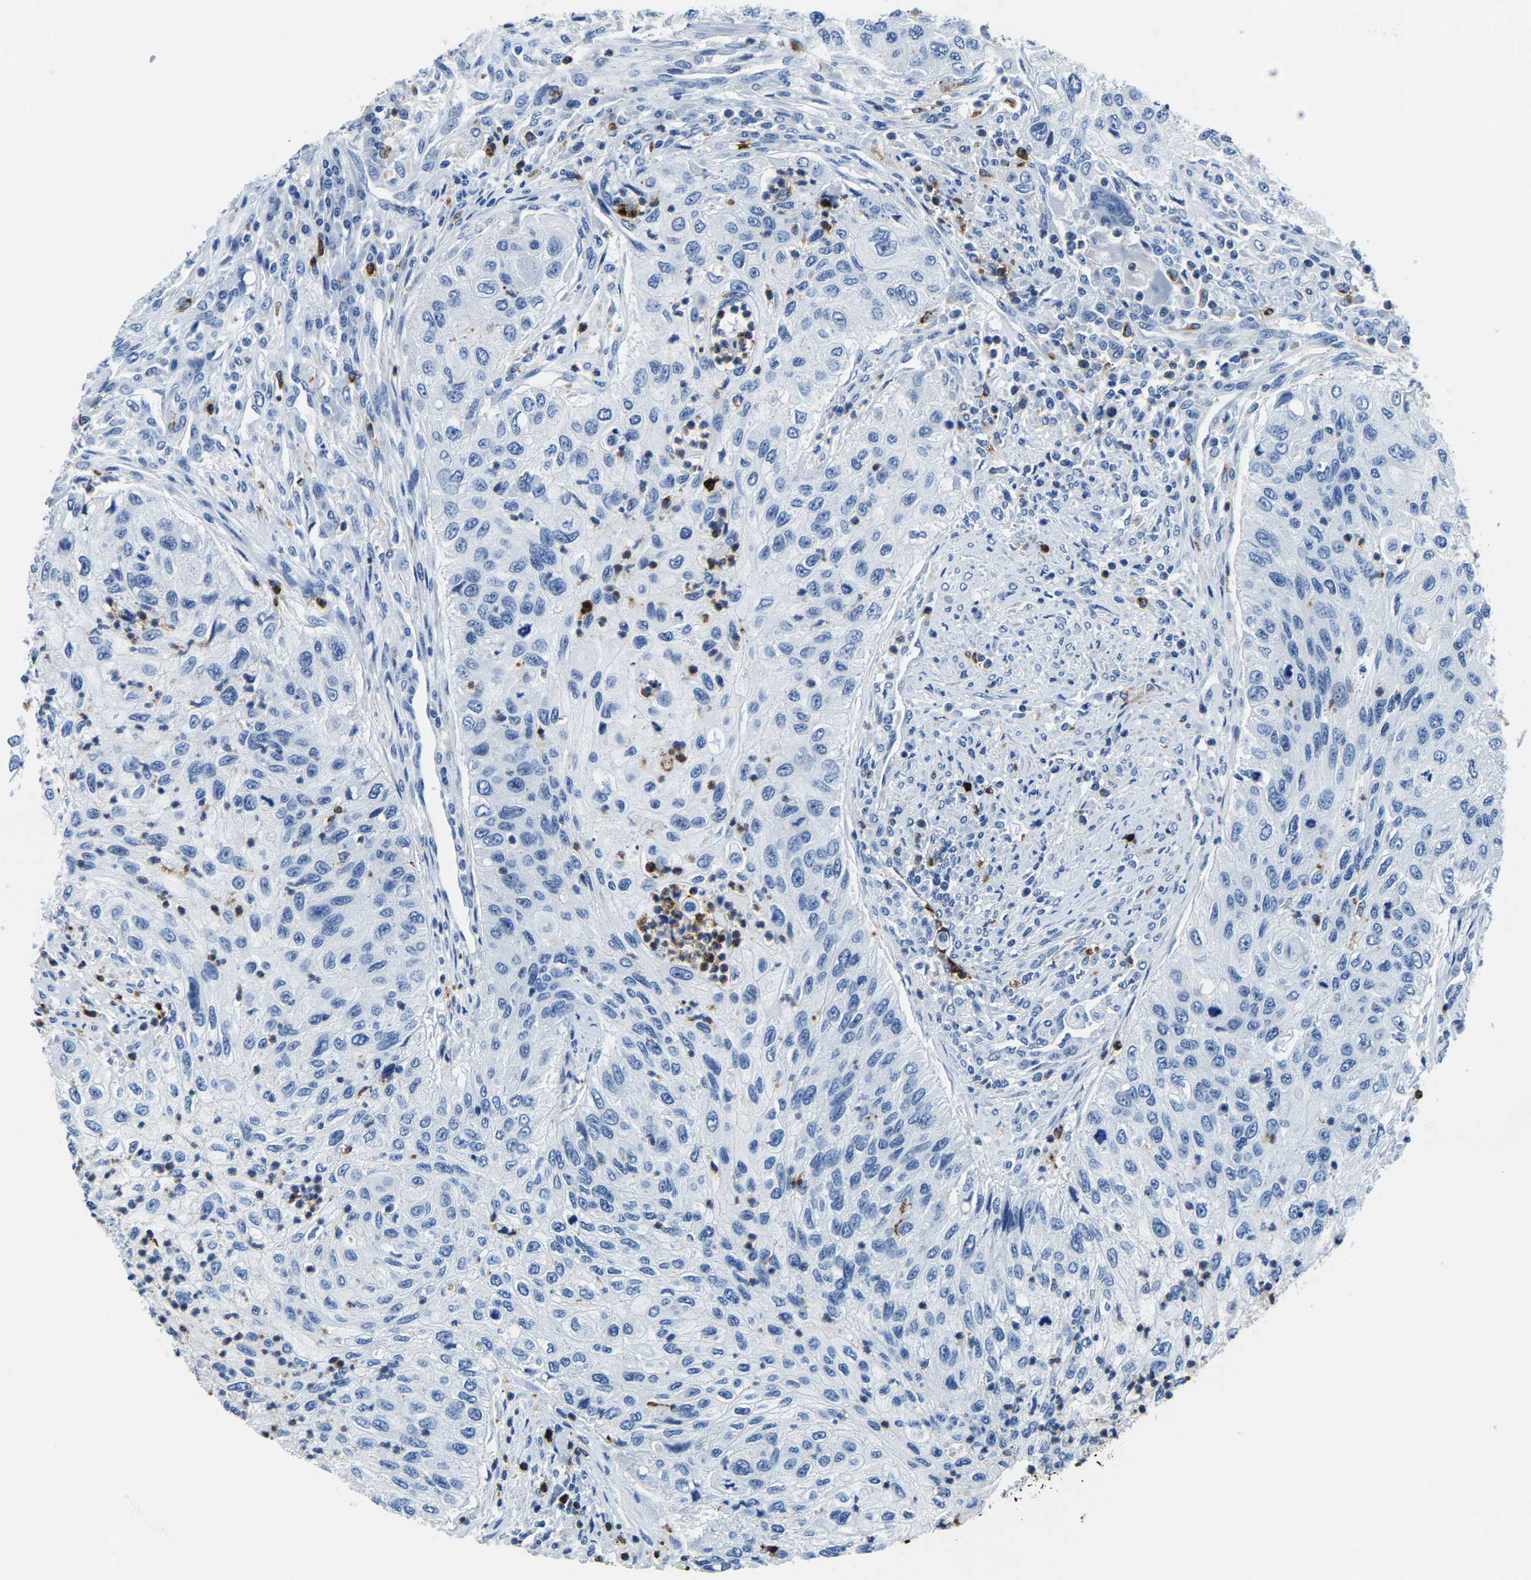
{"staining": {"intensity": "negative", "quantity": "none", "location": "none"}, "tissue": "urothelial cancer", "cell_type": "Tumor cells", "image_type": "cancer", "snomed": [{"axis": "morphology", "description": "Urothelial carcinoma, High grade"}, {"axis": "topography", "description": "Urinary bladder"}], "caption": "Urothelial cancer stained for a protein using IHC shows no expression tumor cells.", "gene": "MS4A3", "patient": {"sex": "female", "age": 60}}